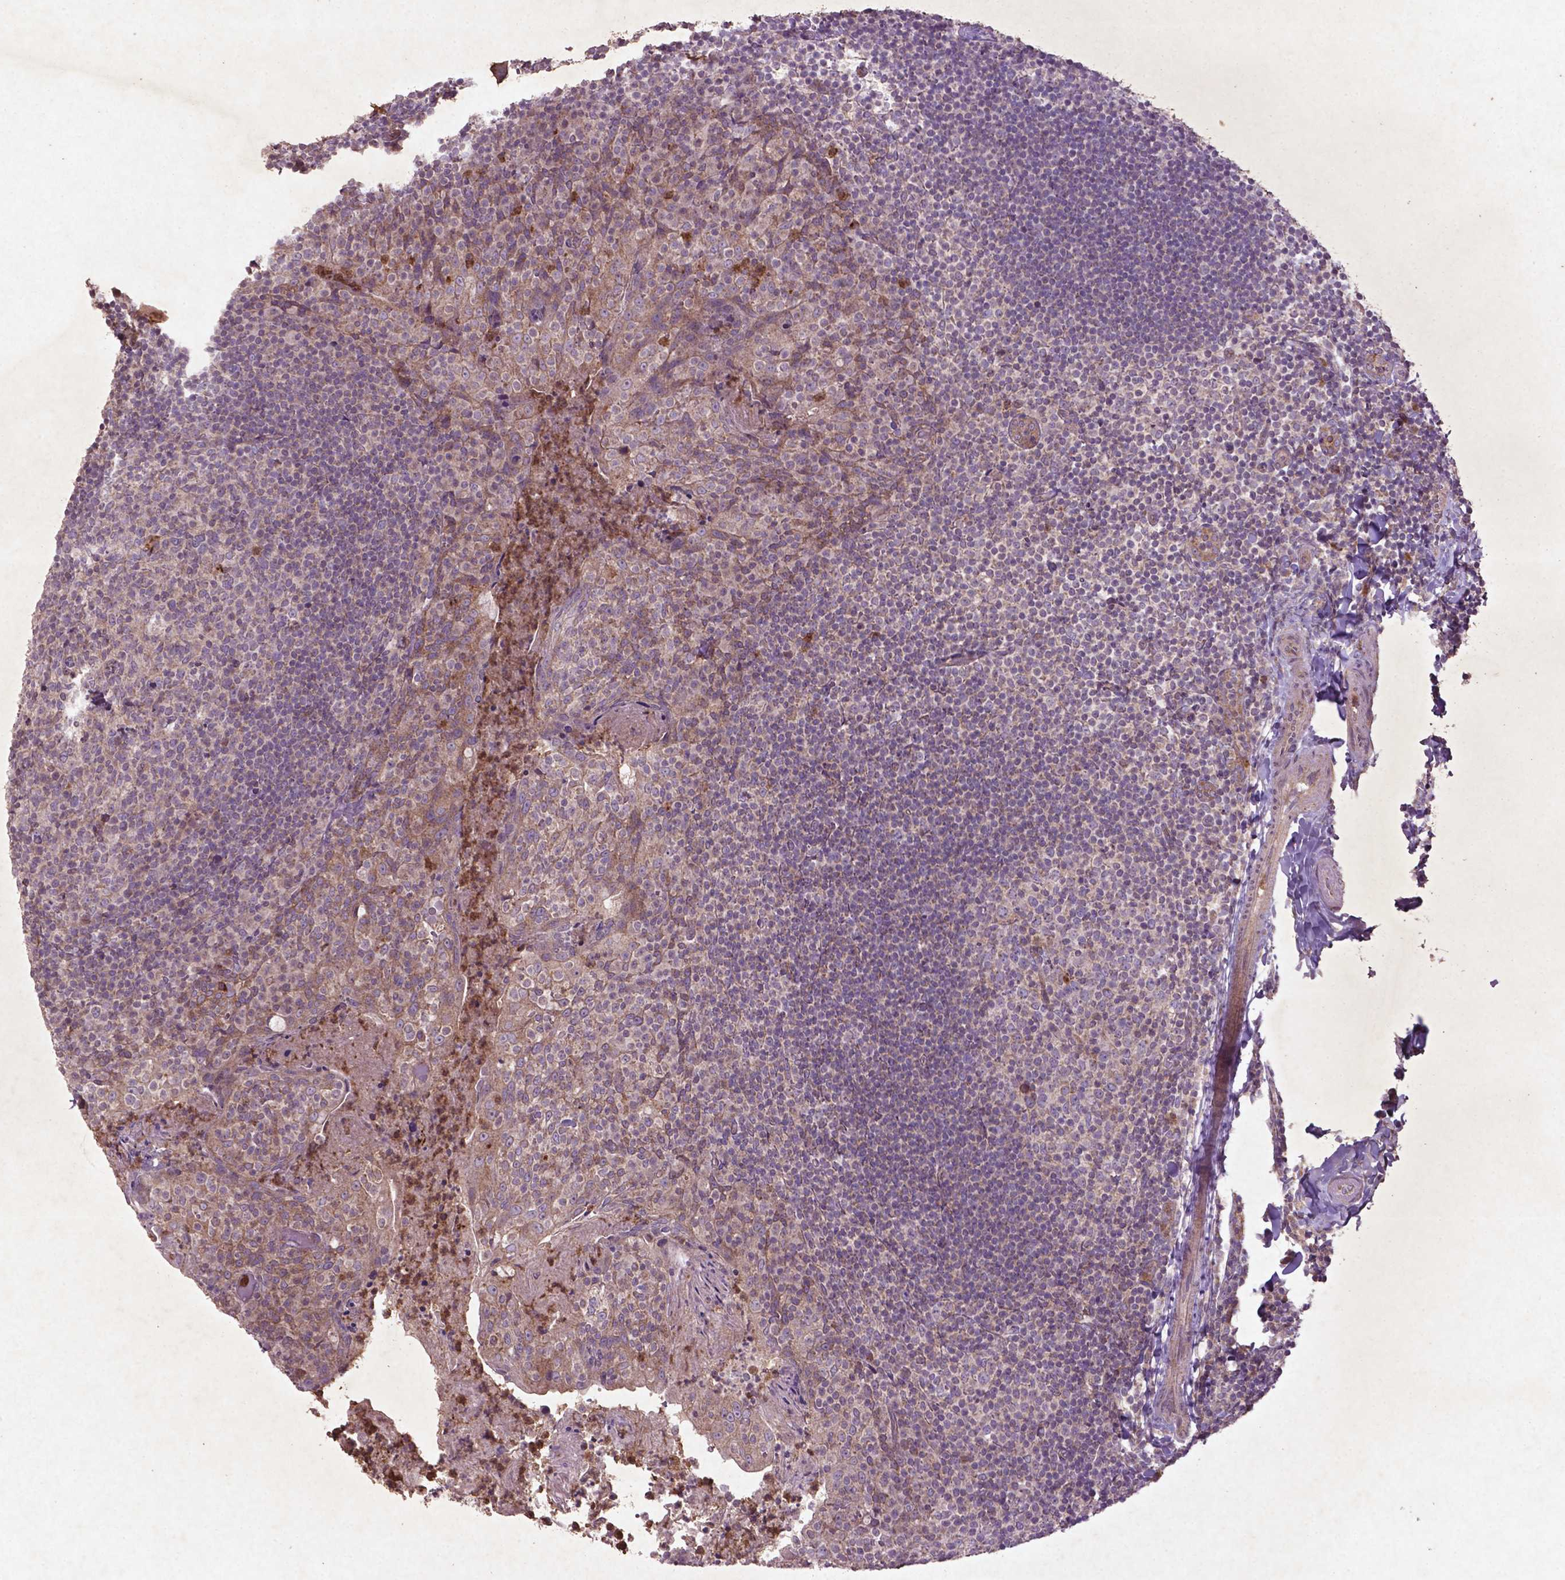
{"staining": {"intensity": "negative", "quantity": "none", "location": "none"}, "tissue": "tonsil", "cell_type": "Germinal center cells", "image_type": "normal", "snomed": [{"axis": "morphology", "description": "Normal tissue, NOS"}, {"axis": "topography", "description": "Tonsil"}], "caption": "Immunohistochemistry image of unremarkable tonsil: human tonsil stained with DAB reveals no significant protein positivity in germinal center cells.", "gene": "MTOR", "patient": {"sex": "female", "age": 10}}